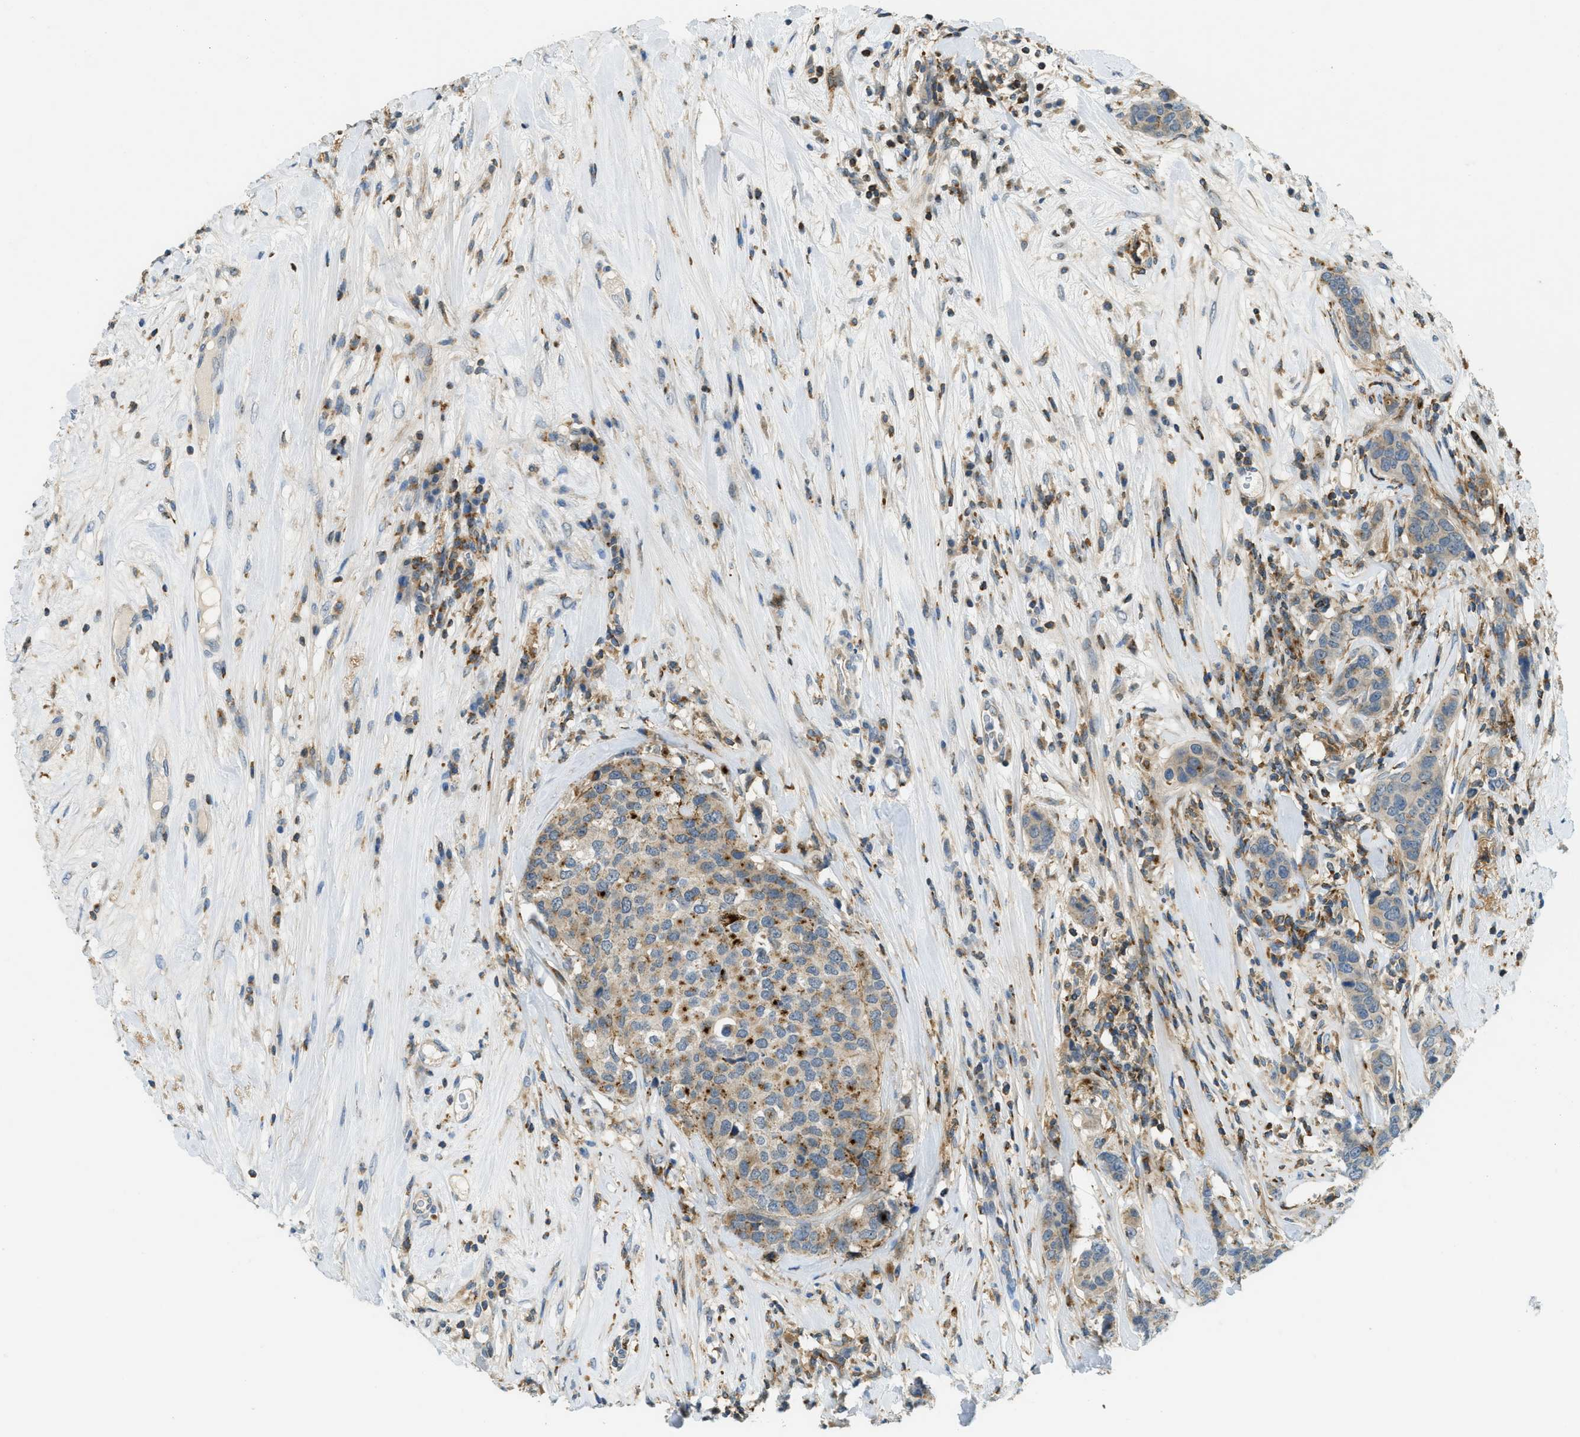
{"staining": {"intensity": "moderate", "quantity": "<25%", "location": "cytoplasmic/membranous"}, "tissue": "breast cancer", "cell_type": "Tumor cells", "image_type": "cancer", "snomed": [{"axis": "morphology", "description": "Lobular carcinoma"}, {"axis": "topography", "description": "Breast"}], "caption": "Immunohistochemical staining of breast cancer displays low levels of moderate cytoplasmic/membranous expression in about <25% of tumor cells.", "gene": "PLBD2", "patient": {"sex": "female", "age": 59}}